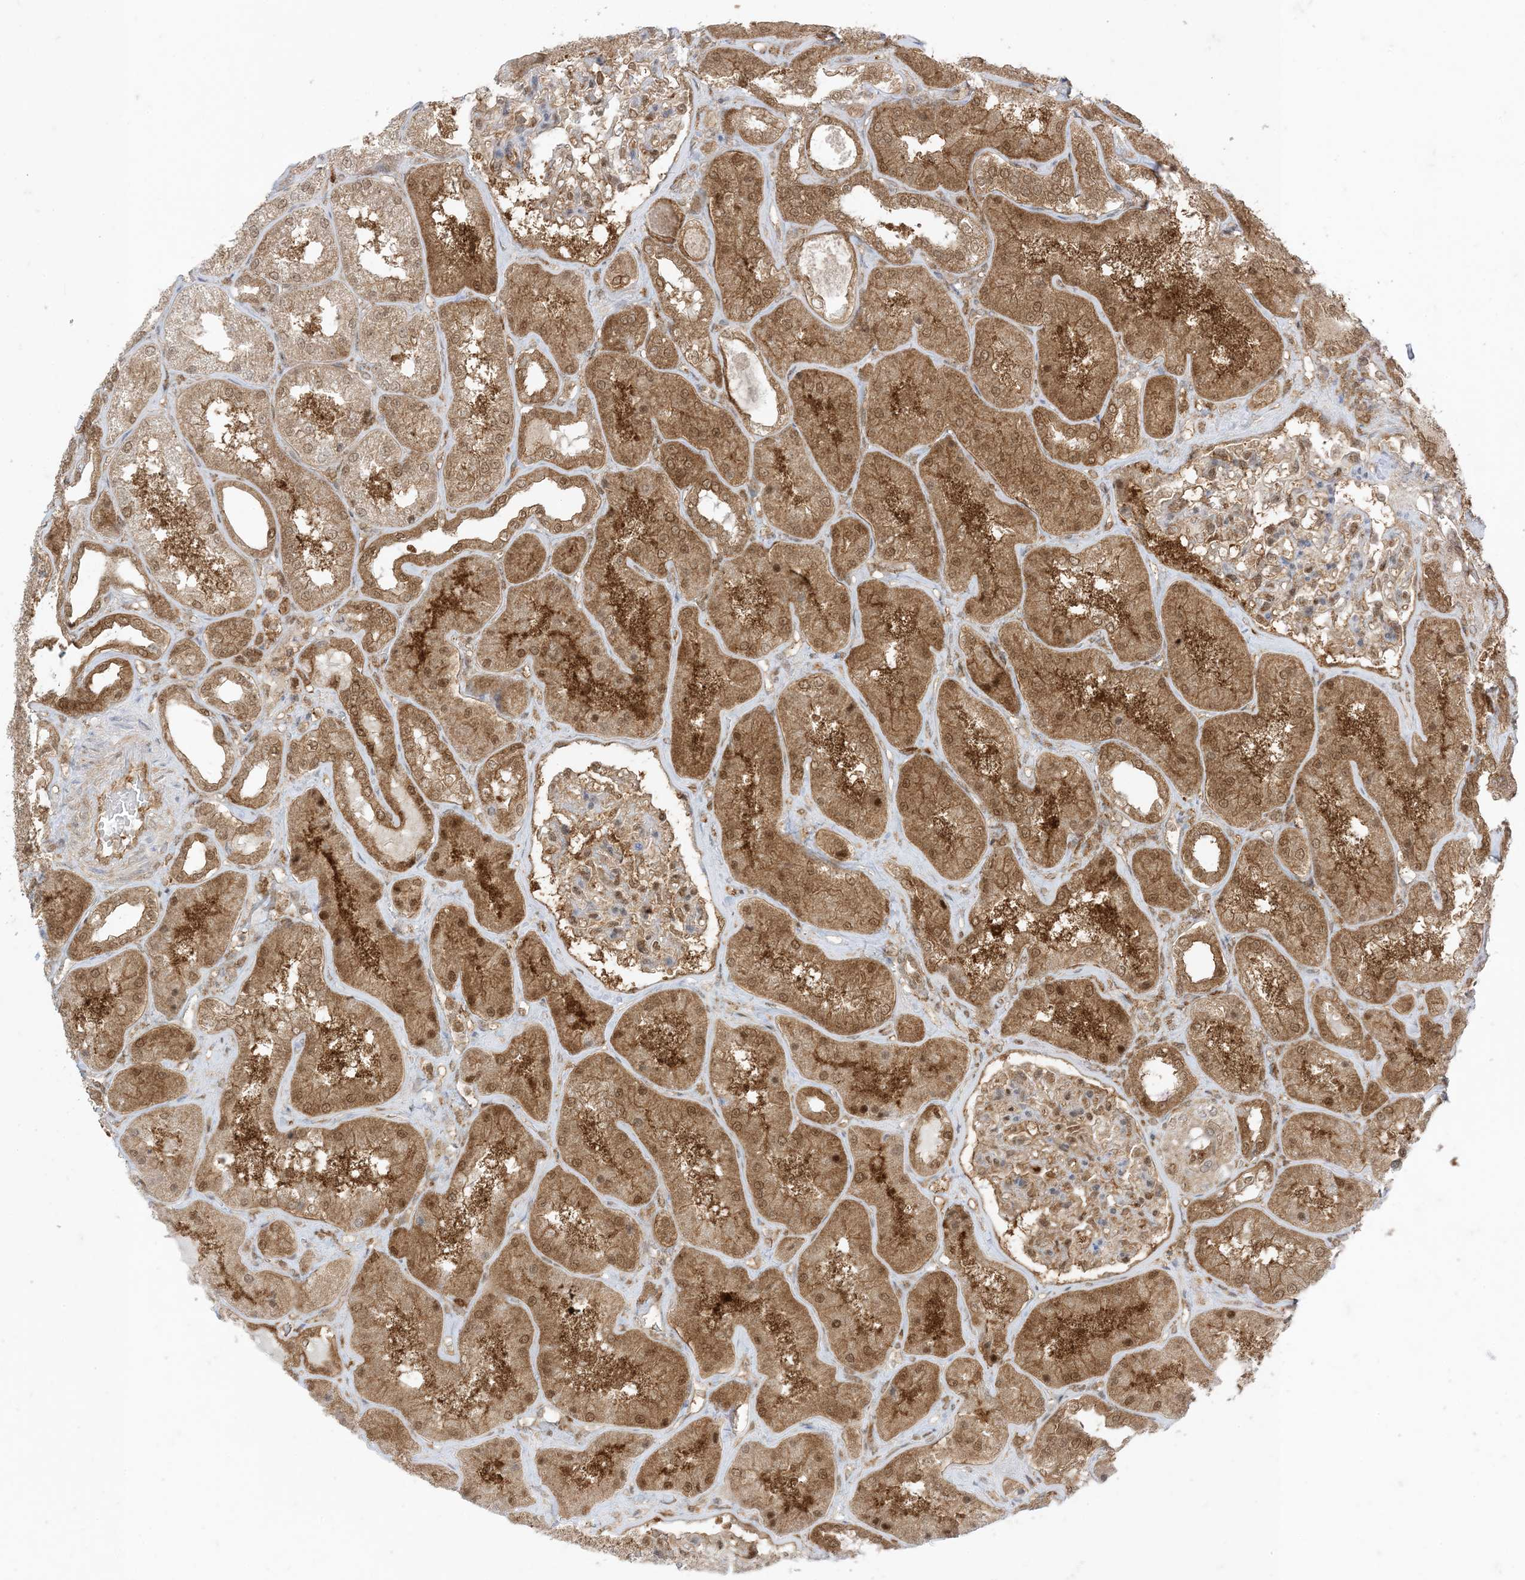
{"staining": {"intensity": "moderate", "quantity": "25%-75%", "location": "nuclear"}, "tissue": "kidney", "cell_type": "Cells in glomeruli", "image_type": "normal", "snomed": [{"axis": "morphology", "description": "Normal tissue, NOS"}, {"axis": "topography", "description": "Kidney"}], "caption": "Immunohistochemistry (DAB) staining of unremarkable human kidney displays moderate nuclear protein staining in about 25%-75% of cells in glomeruli. (Stains: DAB in brown, nuclei in blue, Microscopy: brightfield microscopy at high magnification).", "gene": "PTPA", "patient": {"sex": "female", "age": 56}}